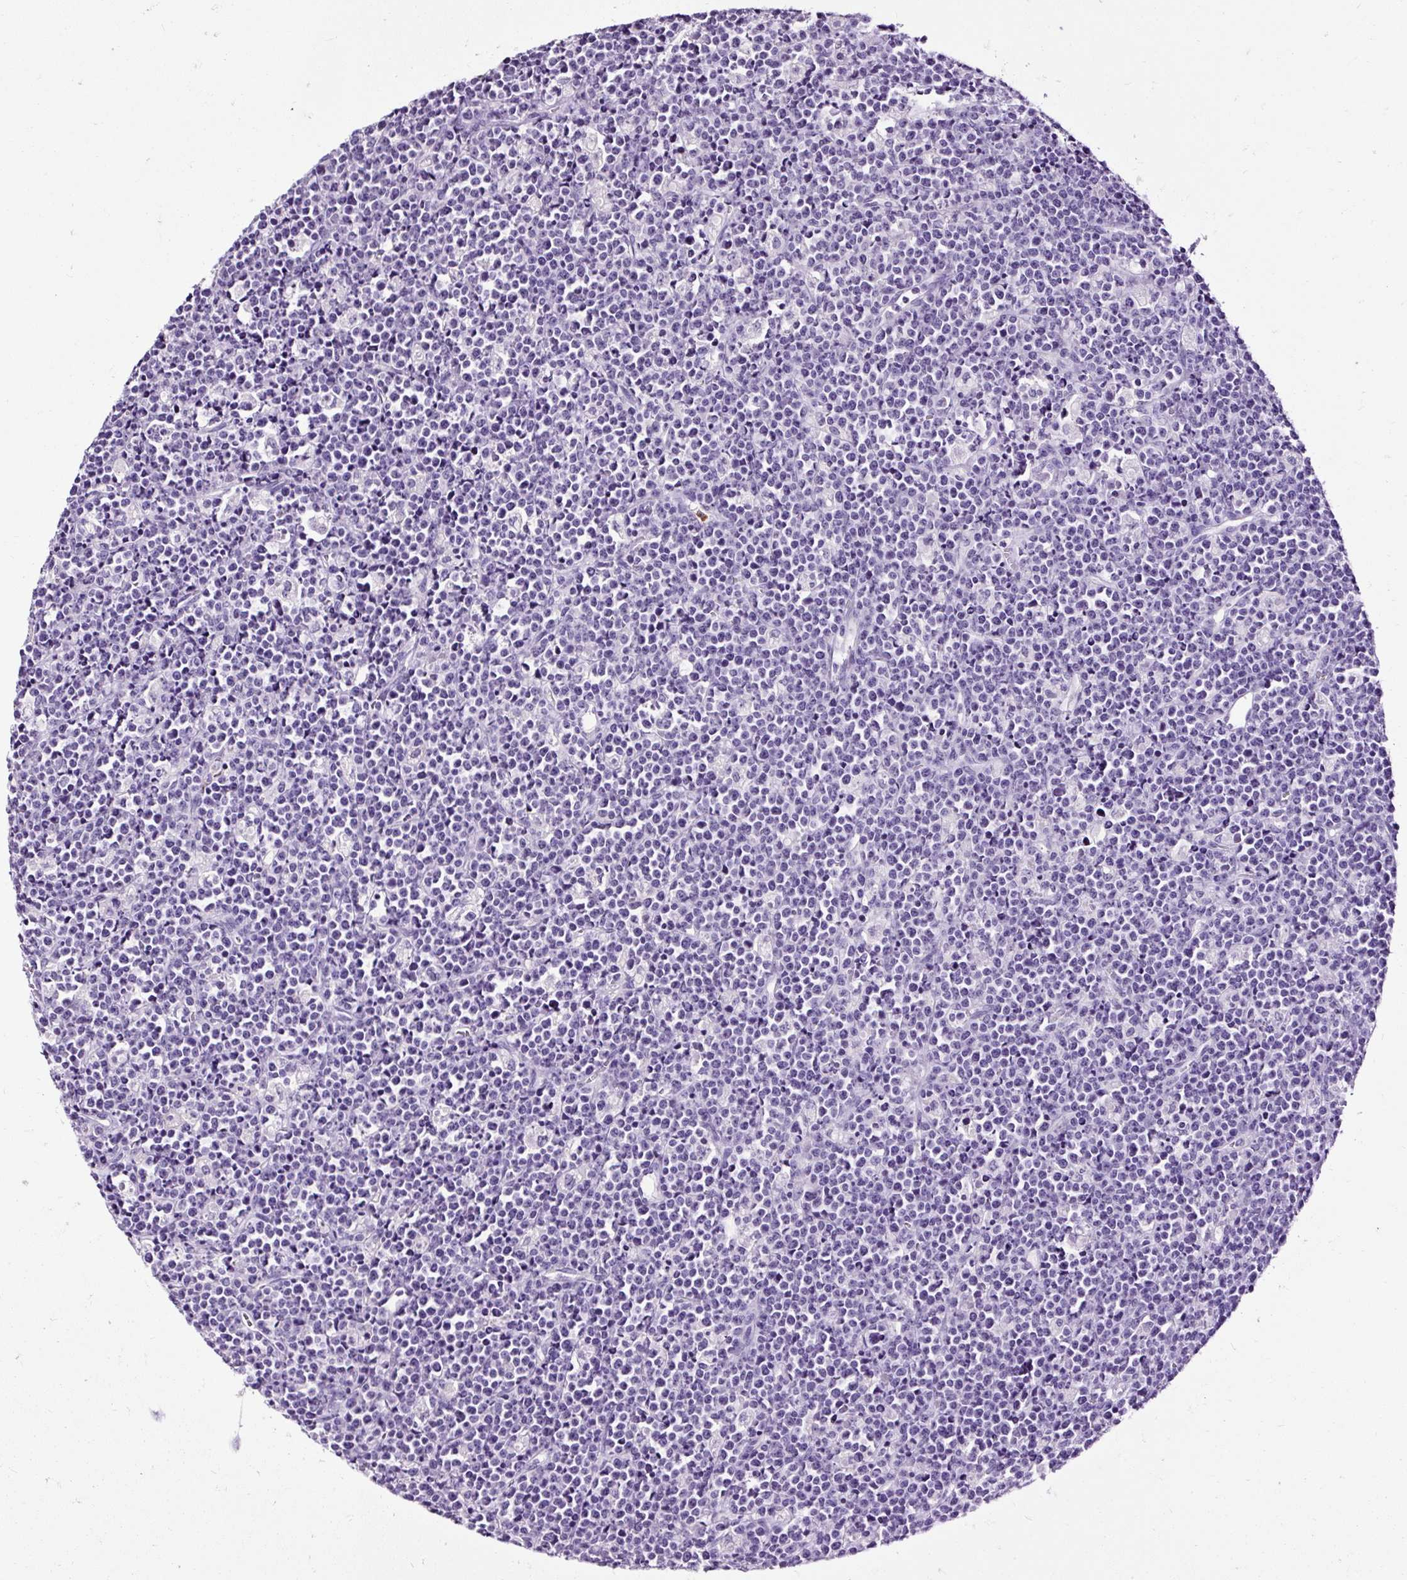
{"staining": {"intensity": "negative", "quantity": "none", "location": "none"}, "tissue": "lymphoma", "cell_type": "Tumor cells", "image_type": "cancer", "snomed": [{"axis": "morphology", "description": "Malignant lymphoma, non-Hodgkin's type, High grade"}, {"axis": "topography", "description": "Ovary"}], "caption": "The photomicrograph reveals no significant expression in tumor cells of lymphoma. Nuclei are stained in blue.", "gene": "SLC7A8", "patient": {"sex": "female", "age": 56}}